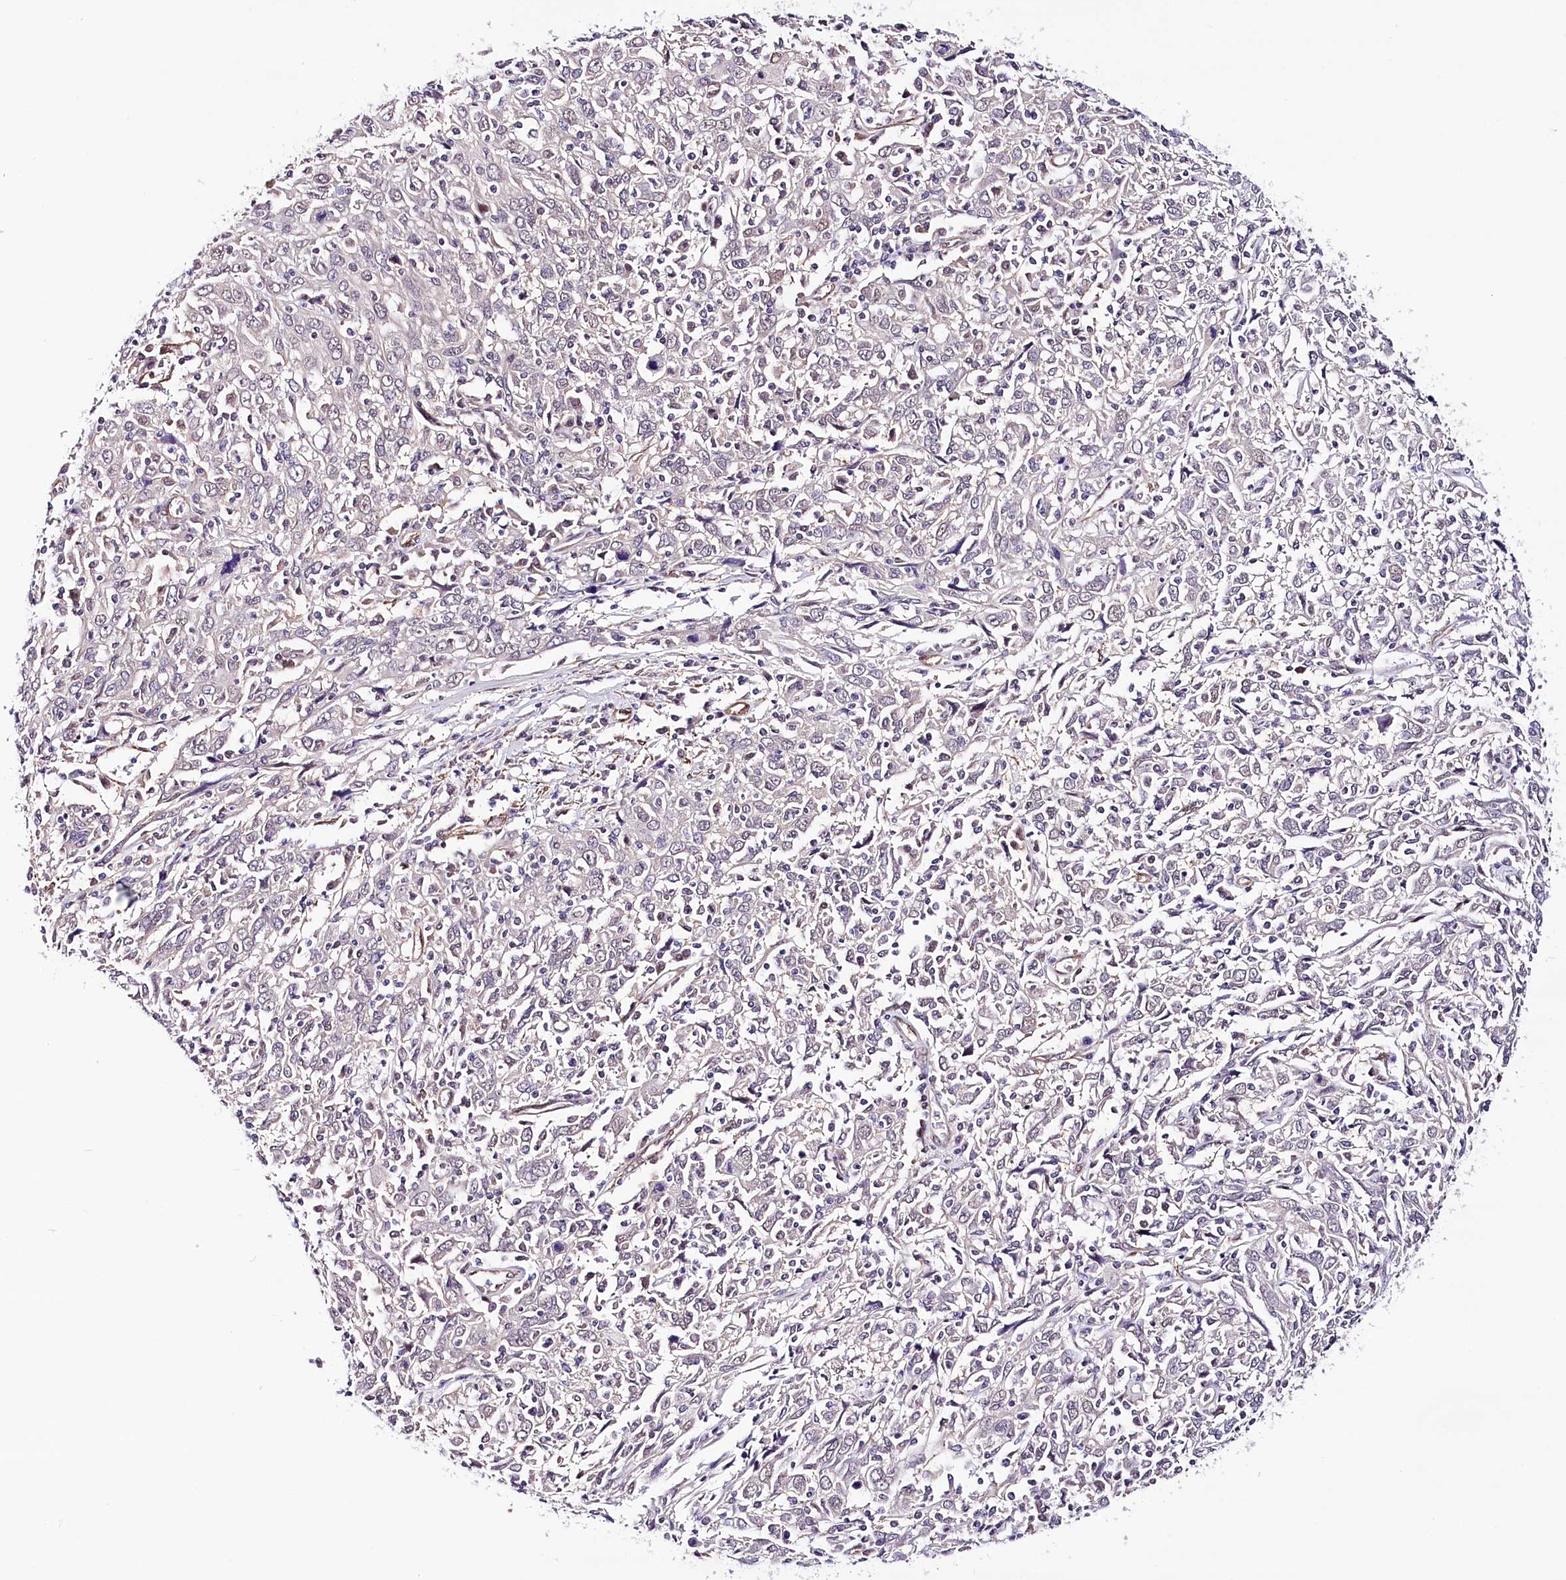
{"staining": {"intensity": "negative", "quantity": "none", "location": "none"}, "tissue": "cervical cancer", "cell_type": "Tumor cells", "image_type": "cancer", "snomed": [{"axis": "morphology", "description": "Squamous cell carcinoma, NOS"}, {"axis": "topography", "description": "Cervix"}], "caption": "Immunohistochemistry (IHC) of cervical squamous cell carcinoma shows no positivity in tumor cells.", "gene": "PPP2R5B", "patient": {"sex": "female", "age": 46}}